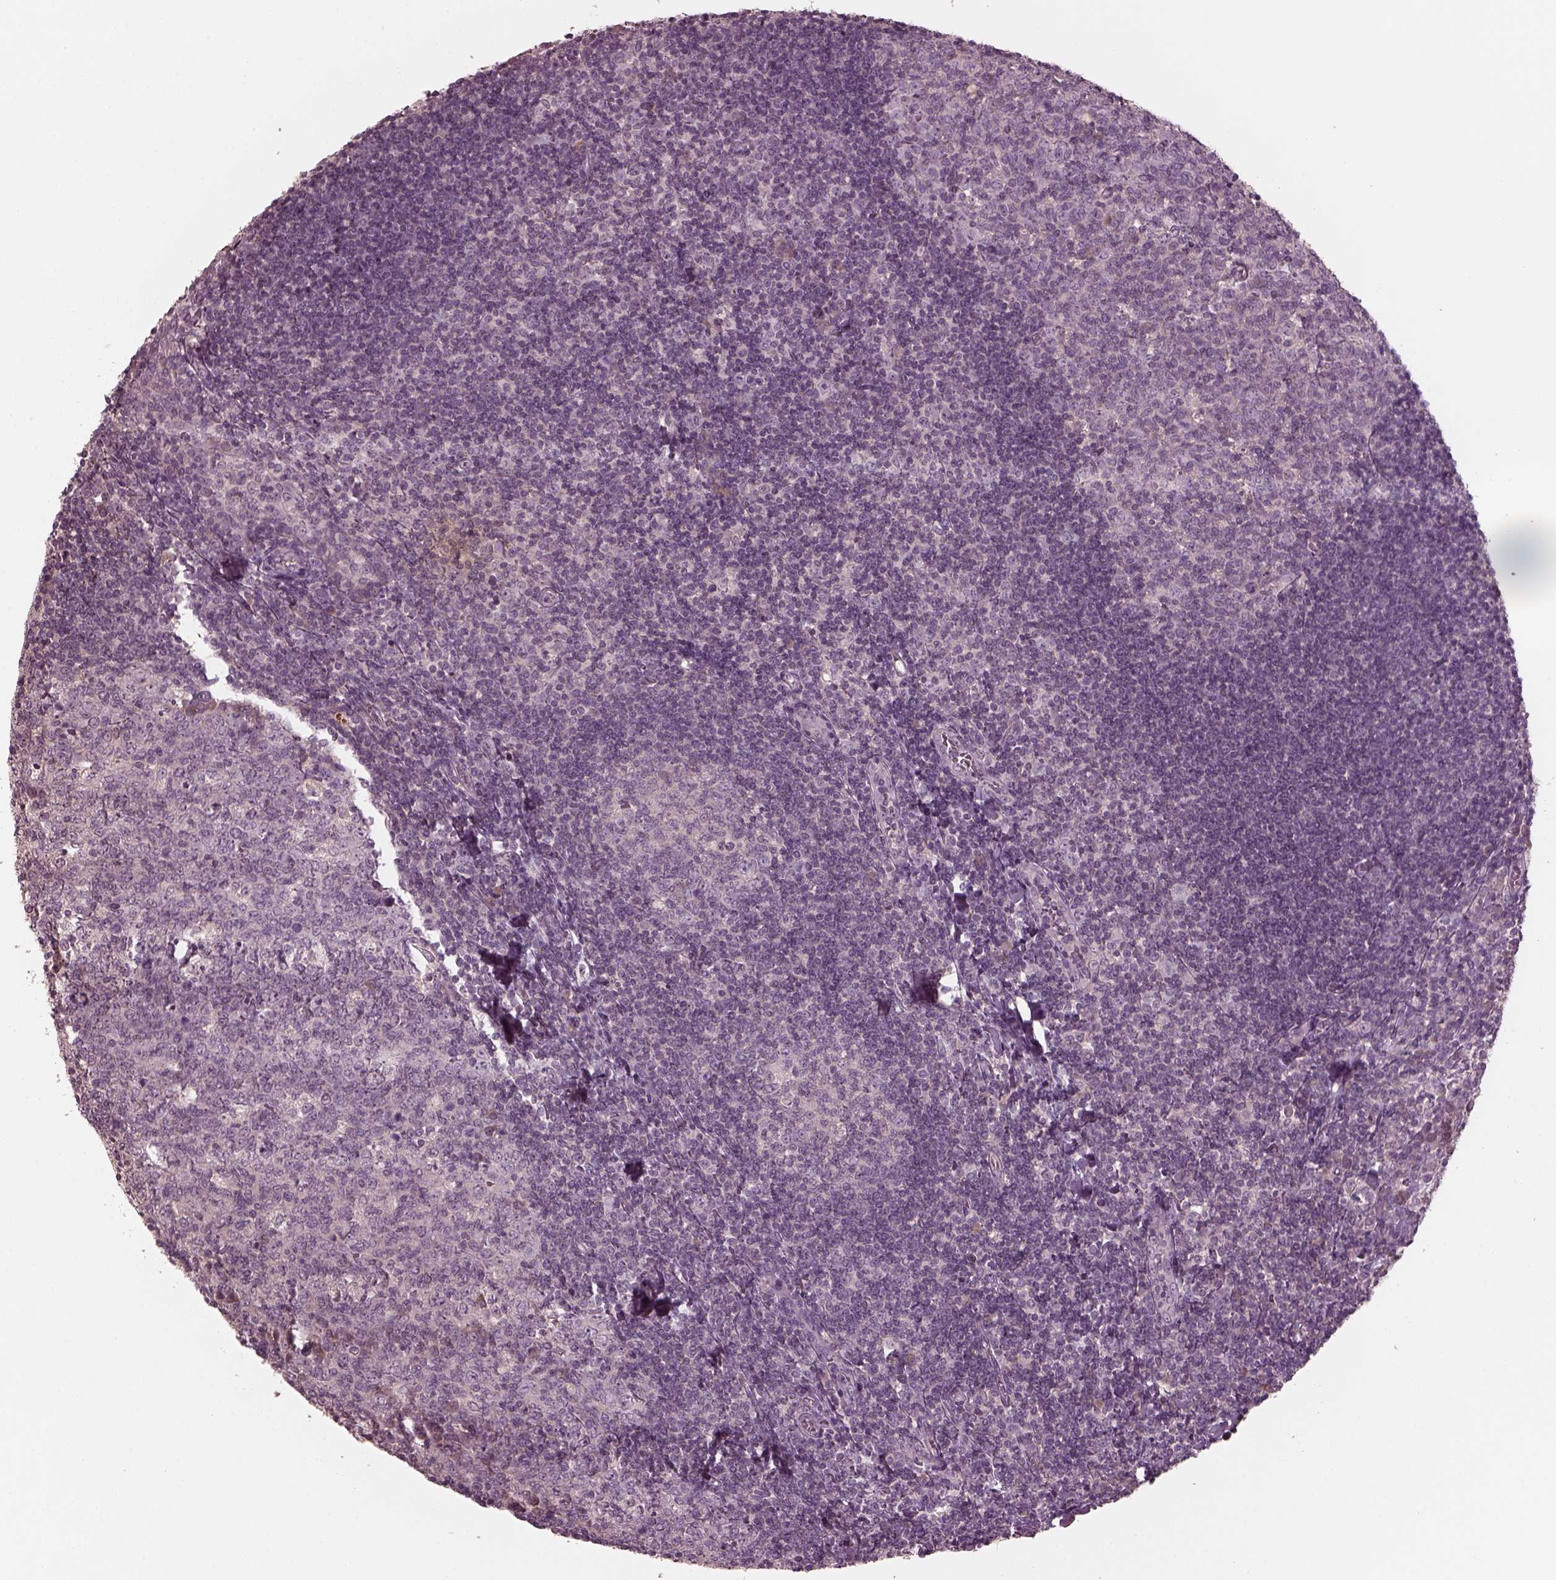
{"staining": {"intensity": "negative", "quantity": "none", "location": "none"}, "tissue": "tonsil", "cell_type": "Germinal center cells", "image_type": "normal", "snomed": [{"axis": "morphology", "description": "Normal tissue, NOS"}, {"axis": "topography", "description": "Tonsil"}], "caption": "Immunohistochemistry (IHC) image of unremarkable tonsil: human tonsil stained with DAB (3,3'-diaminobenzidine) exhibits no significant protein expression in germinal center cells.", "gene": "PORCN", "patient": {"sex": "female", "age": 12}}